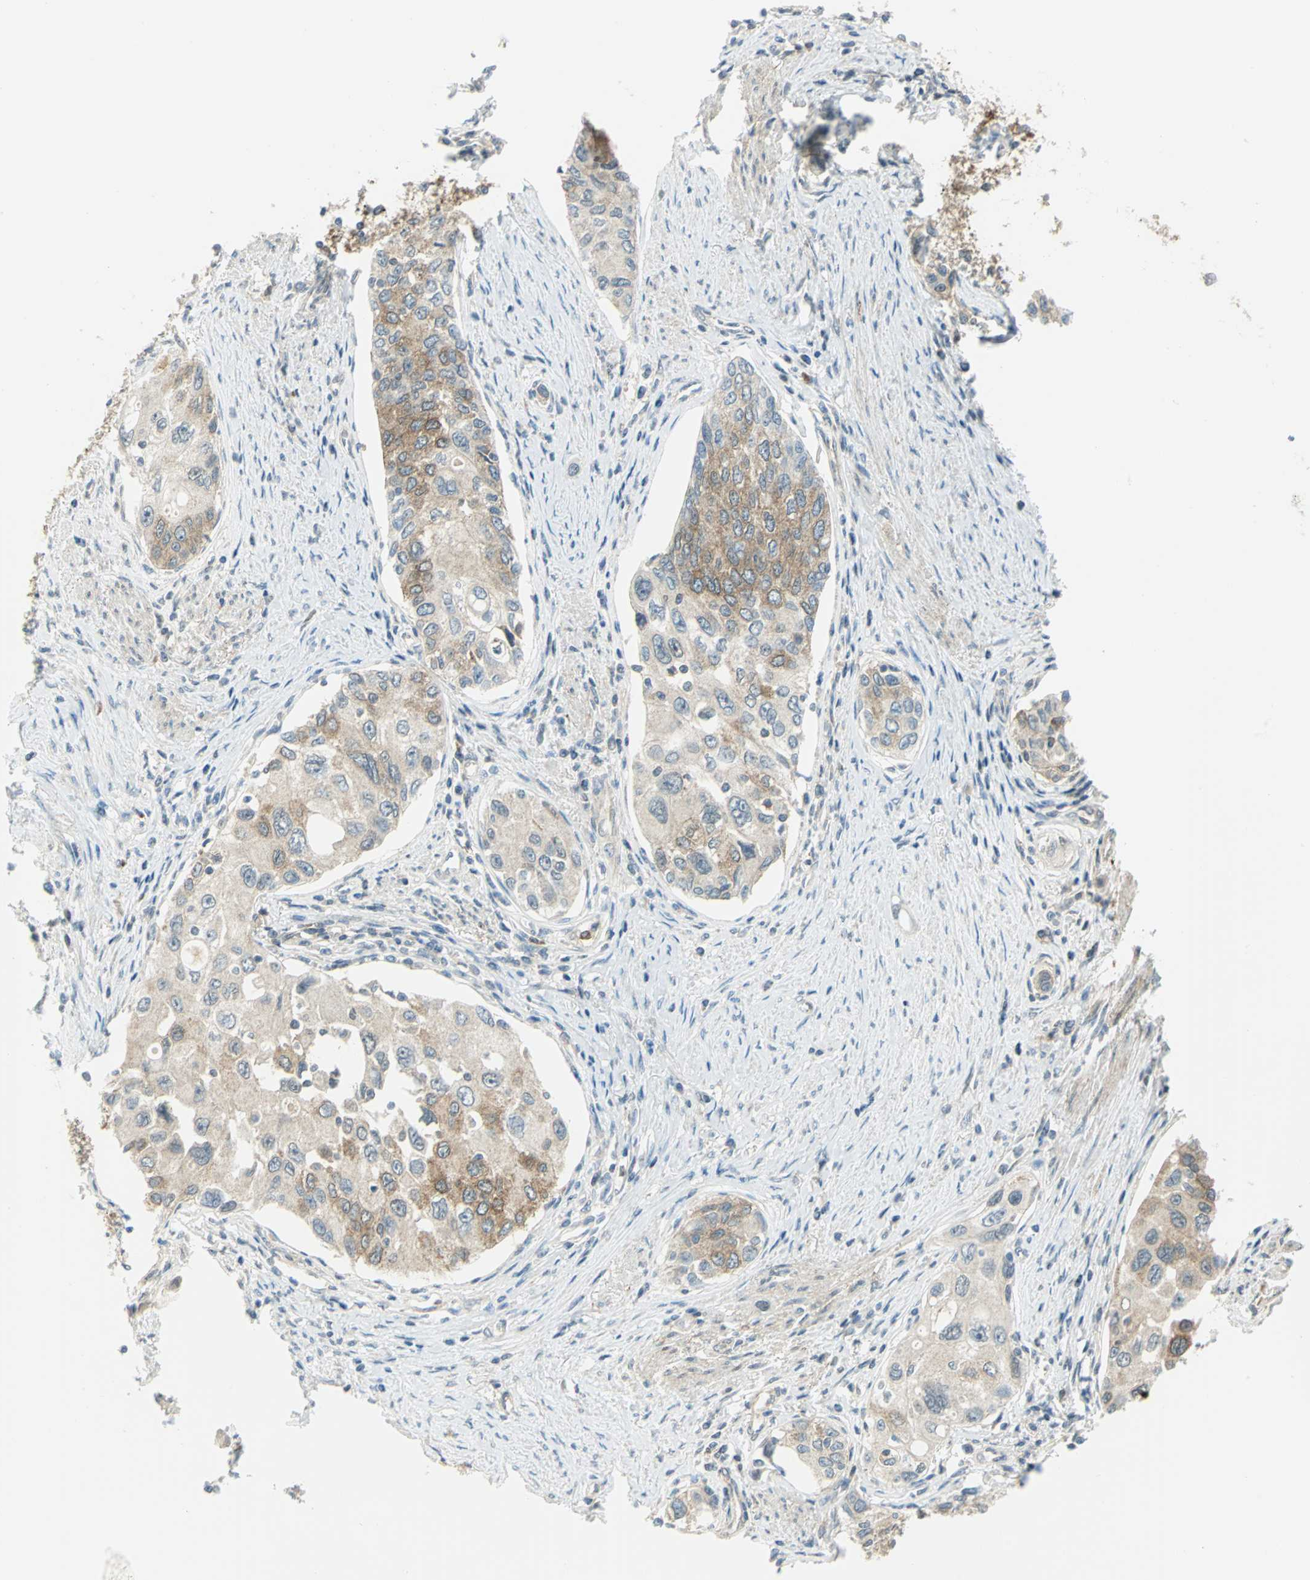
{"staining": {"intensity": "moderate", "quantity": "25%-75%", "location": "cytoplasmic/membranous"}, "tissue": "urothelial cancer", "cell_type": "Tumor cells", "image_type": "cancer", "snomed": [{"axis": "morphology", "description": "Urothelial carcinoma, High grade"}, {"axis": "topography", "description": "Urinary bladder"}], "caption": "There is medium levels of moderate cytoplasmic/membranous expression in tumor cells of urothelial carcinoma (high-grade), as demonstrated by immunohistochemical staining (brown color).", "gene": "ALDOA", "patient": {"sex": "female", "age": 56}}